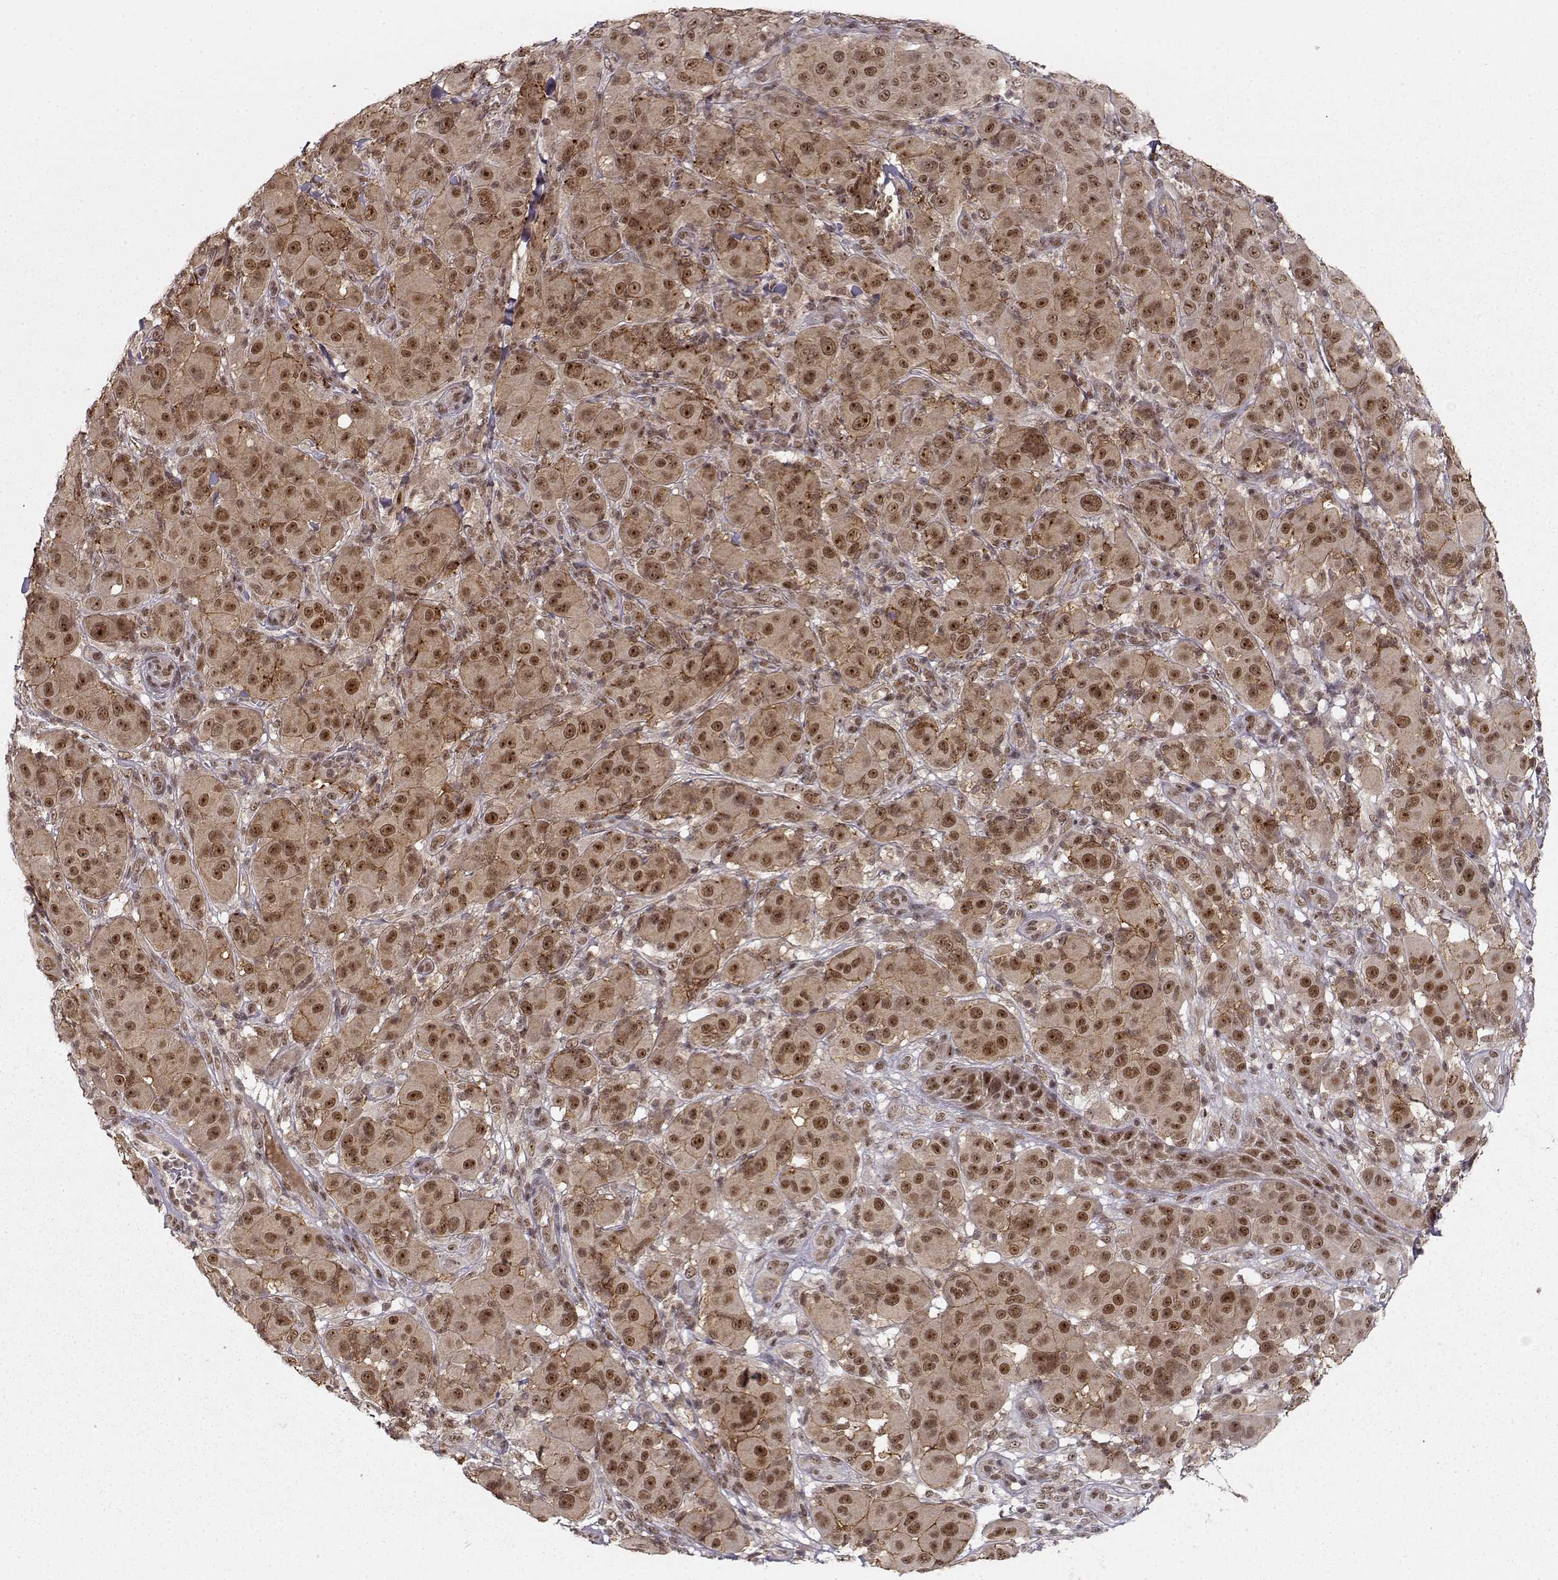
{"staining": {"intensity": "moderate", "quantity": ">75%", "location": "cytoplasmic/membranous,nuclear"}, "tissue": "melanoma", "cell_type": "Tumor cells", "image_type": "cancer", "snomed": [{"axis": "morphology", "description": "Malignant melanoma, NOS"}, {"axis": "topography", "description": "Skin"}], "caption": "Human malignant melanoma stained with a protein marker demonstrates moderate staining in tumor cells.", "gene": "CSNK2A1", "patient": {"sex": "female", "age": 87}}